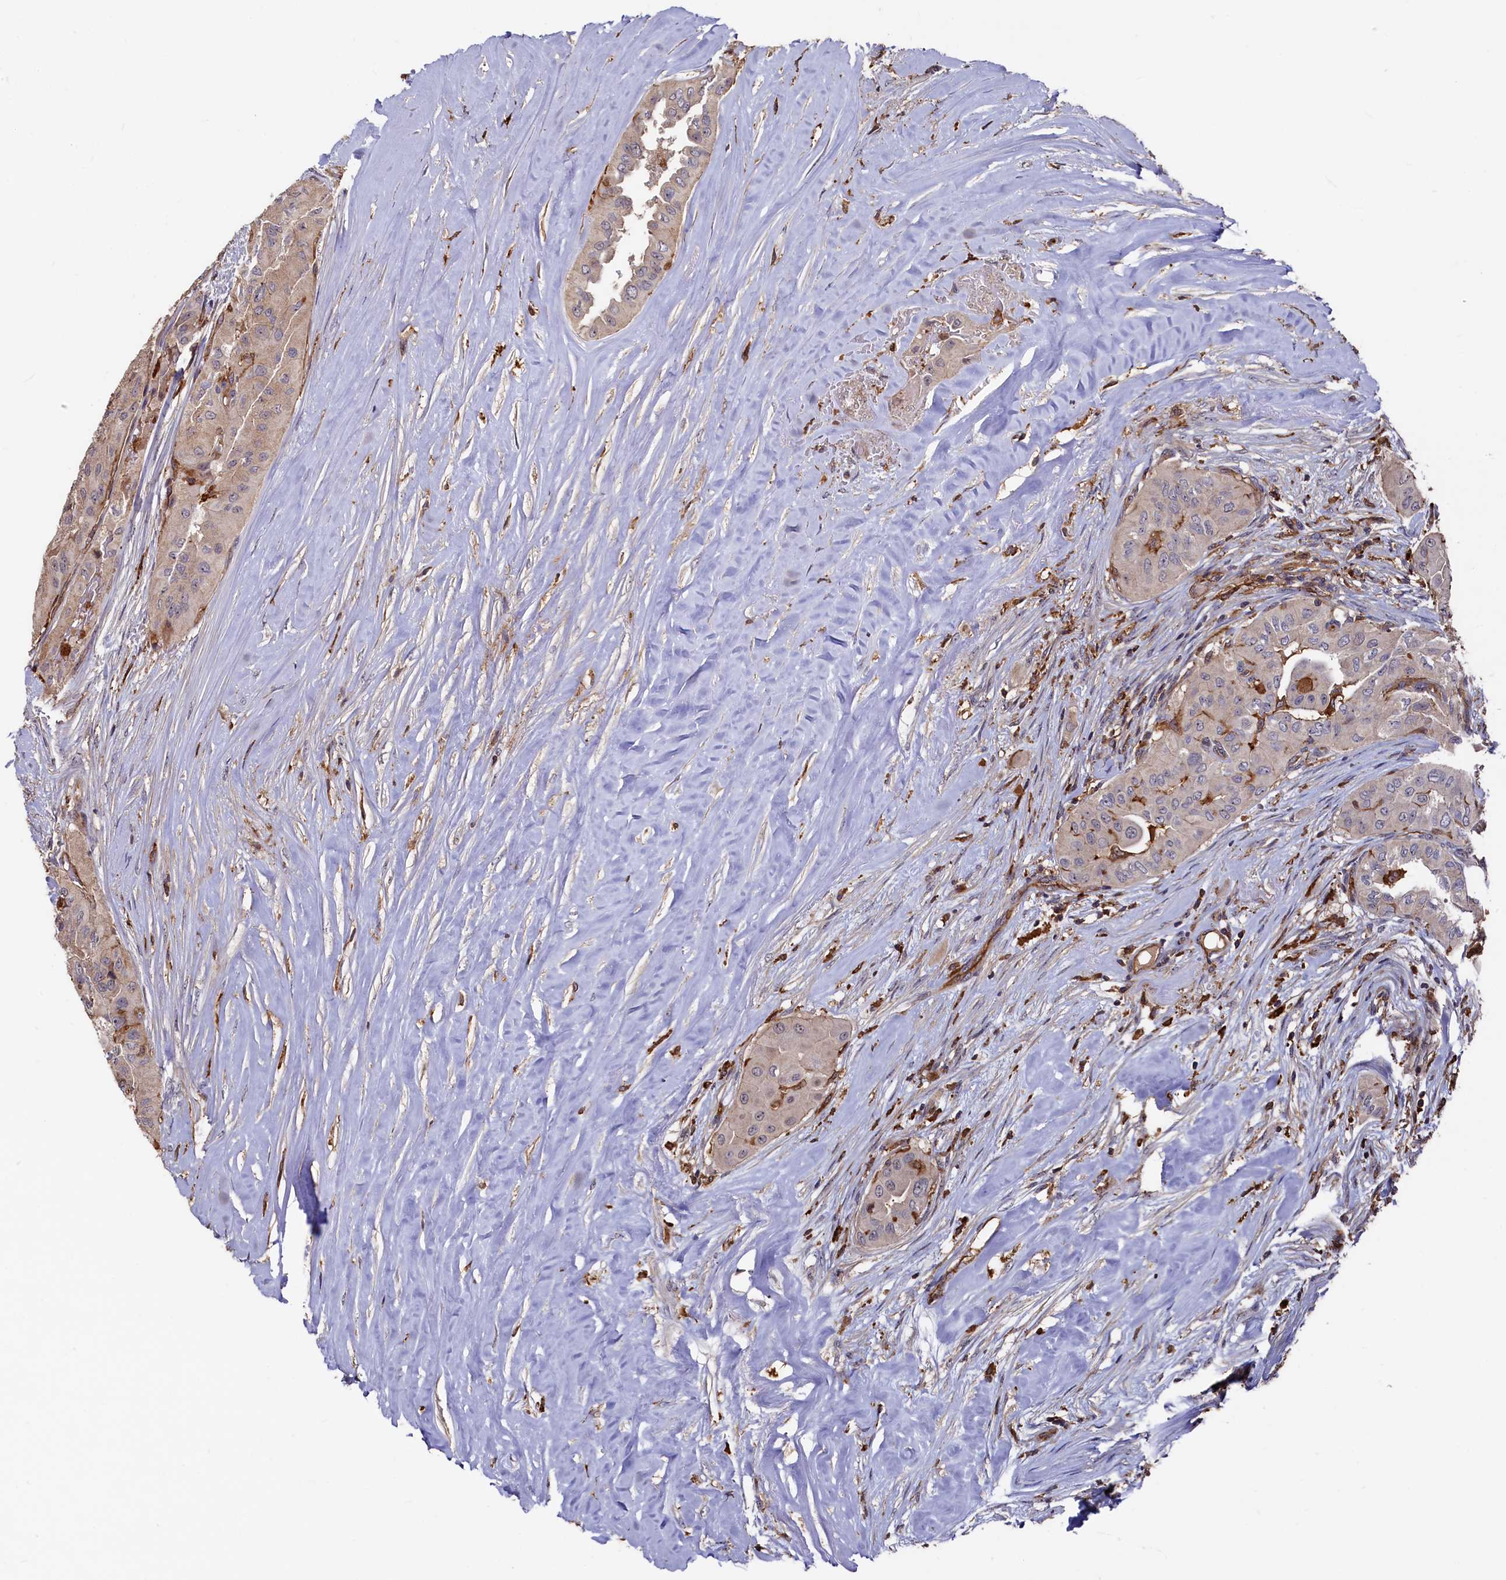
{"staining": {"intensity": "weak", "quantity": "25%-75%", "location": "cytoplasmic/membranous"}, "tissue": "thyroid cancer", "cell_type": "Tumor cells", "image_type": "cancer", "snomed": [{"axis": "morphology", "description": "Papillary adenocarcinoma, NOS"}, {"axis": "topography", "description": "Thyroid gland"}], "caption": "Immunohistochemistry micrograph of thyroid papillary adenocarcinoma stained for a protein (brown), which shows low levels of weak cytoplasmic/membranous positivity in approximately 25%-75% of tumor cells.", "gene": "PLEKHO2", "patient": {"sex": "female", "age": 59}}